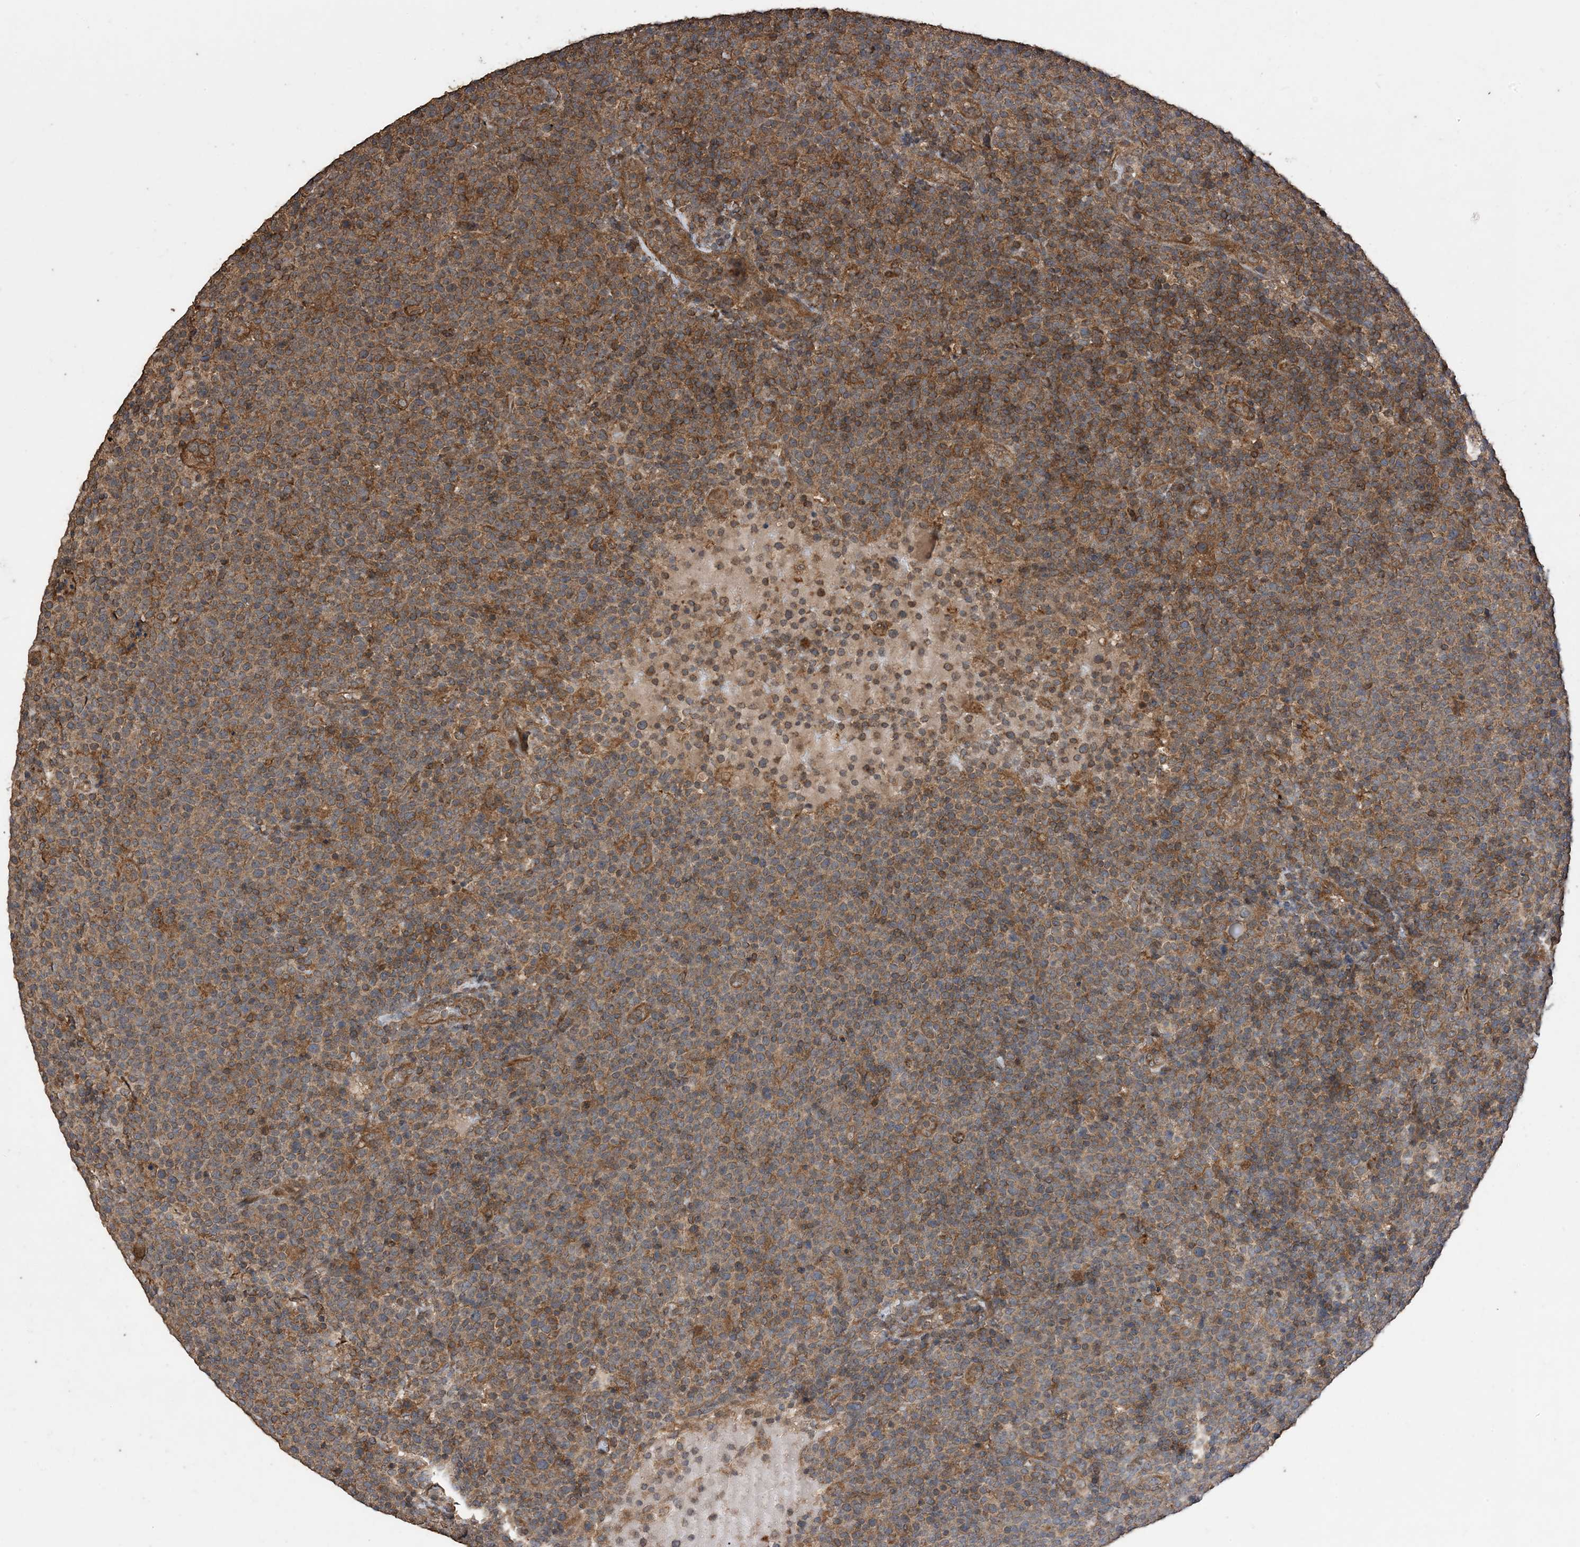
{"staining": {"intensity": "moderate", "quantity": ">75%", "location": "cytoplasmic/membranous"}, "tissue": "lymphoma", "cell_type": "Tumor cells", "image_type": "cancer", "snomed": [{"axis": "morphology", "description": "Malignant lymphoma, non-Hodgkin's type, High grade"}, {"axis": "topography", "description": "Lymph node"}], "caption": "High-grade malignant lymphoma, non-Hodgkin's type stained with a protein marker demonstrates moderate staining in tumor cells.", "gene": "ZKSCAN5", "patient": {"sex": "male", "age": 61}}